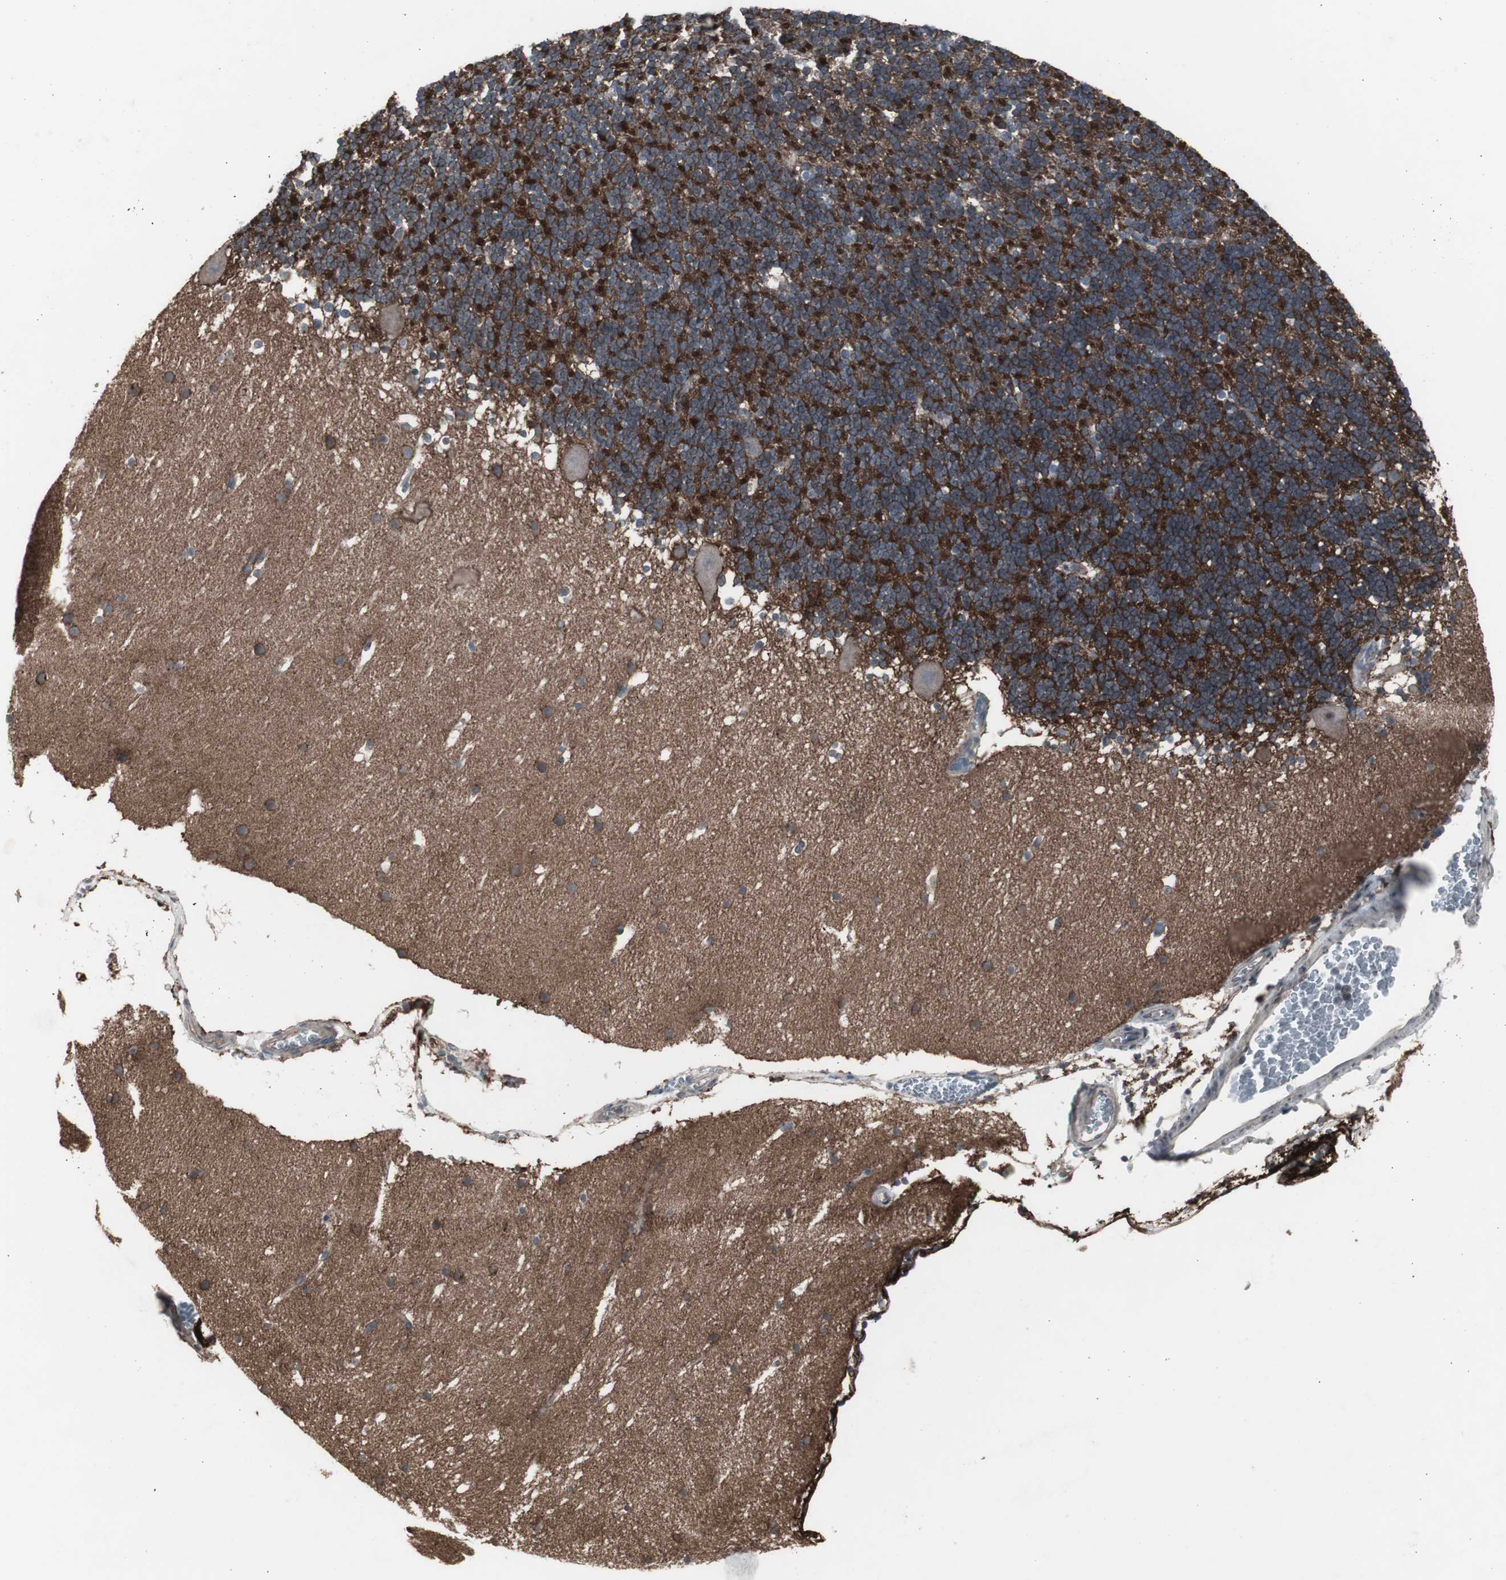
{"staining": {"intensity": "strong", "quantity": "25%-75%", "location": "cytoplasmic/membranous"}, "tissue": "cerebellum", "cell_type": "Cells in granular layer", "image_type": "normal", "snomed": [{"axis": "morphology", "description": "Normal tissue, NOS"}, {"axis": "topography", "description": "Cerebellum"}], "caption": "A brown stain highlights strong cytoplasmic/membranous positivity of a protein in cells in granular layer of unremarkable human cerebellum. The staining was performed using DAB, with brown indicating positive protein expression. Nuclei are stained blue with hematoxylin.", "gene": "SSTR2", "patient": {"sex": "male", "age": 45}}